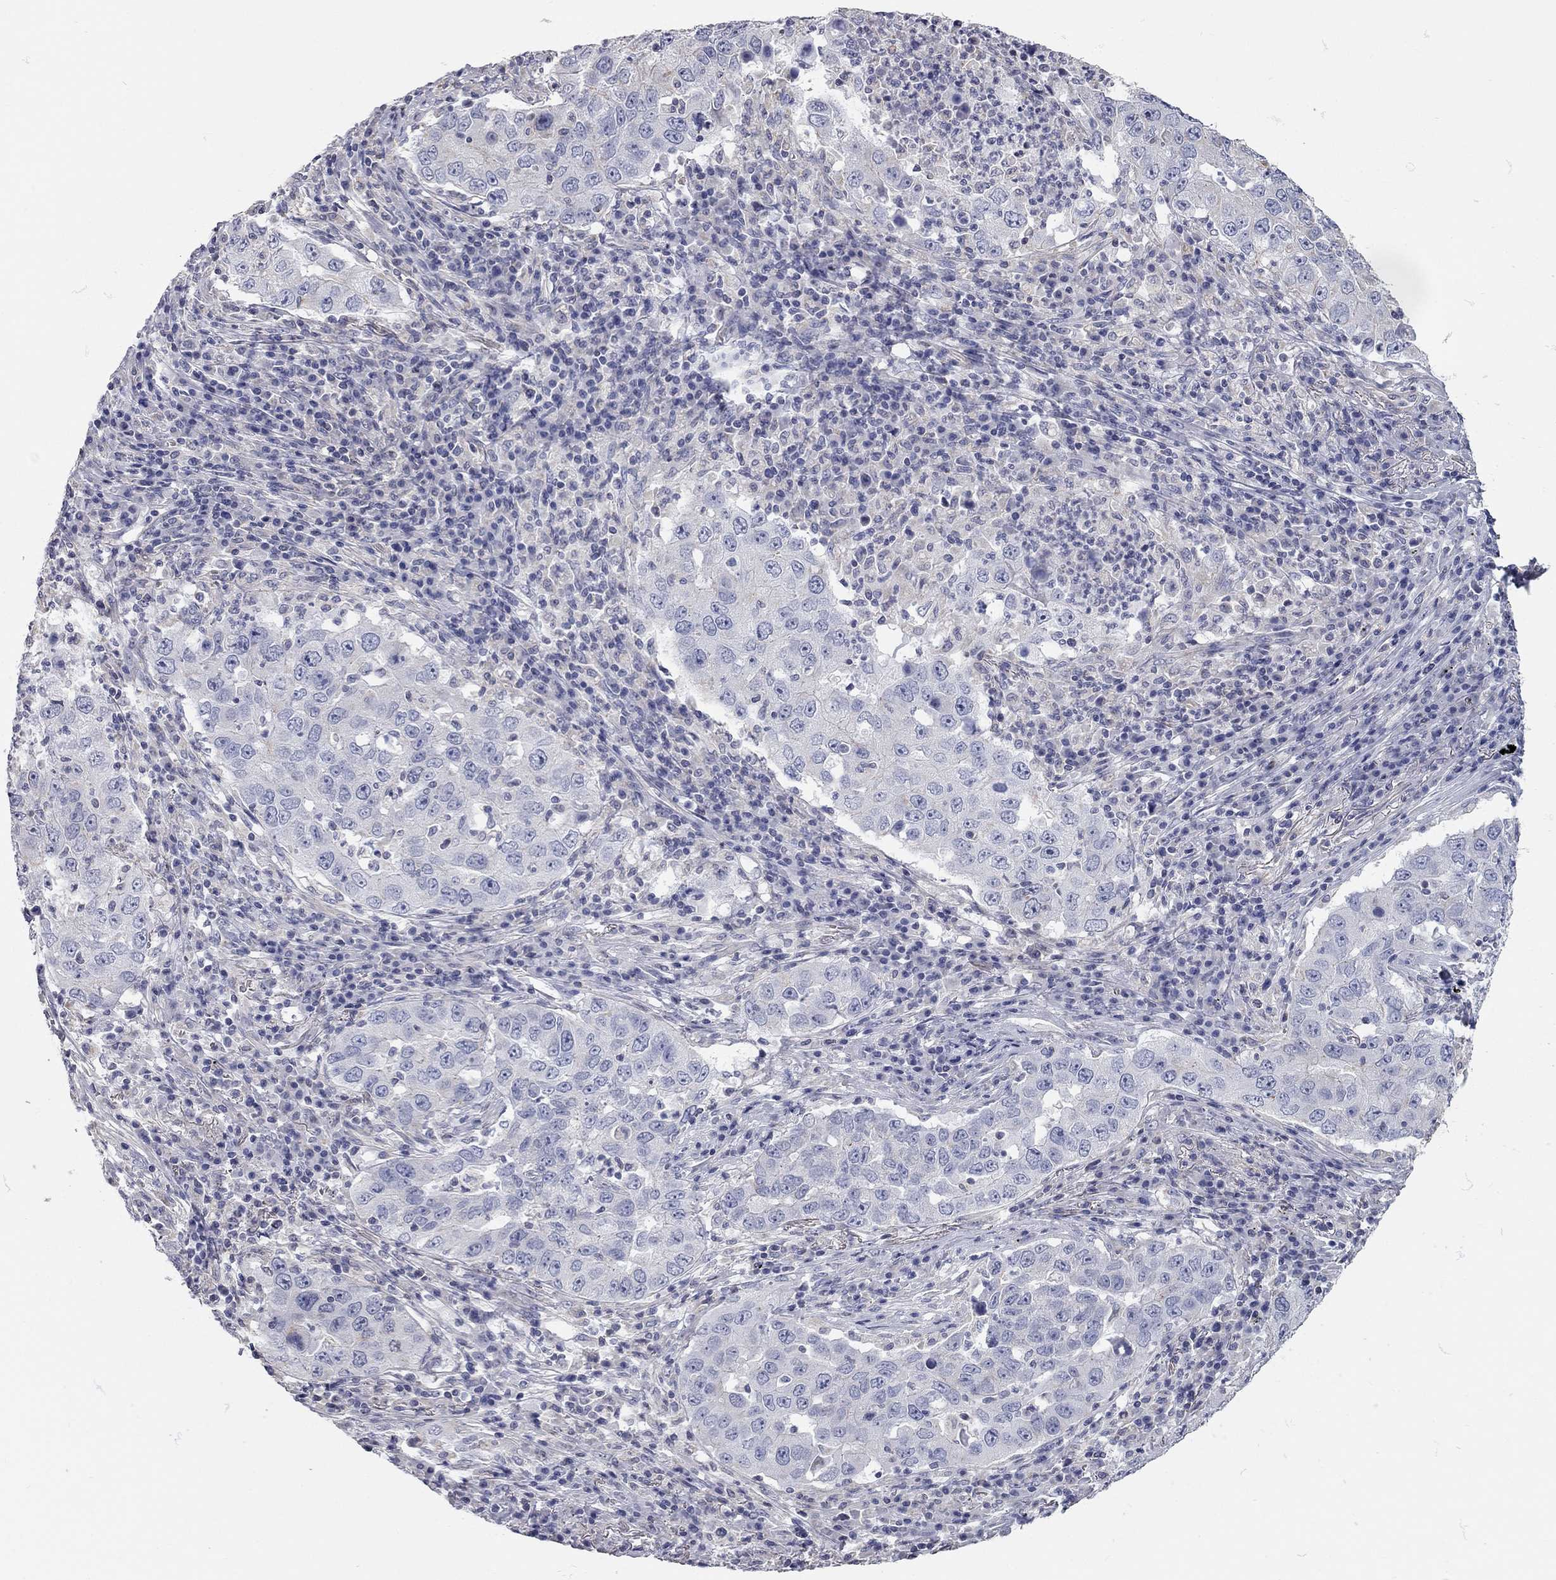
{"staining": {"intensity": "negative", "quantity": "none", "location": "none"}, "tissue": "lung cancer", "cell_type": "Tumor cells", "image_type": "cancer", "snomed": [{"axis": "morphology", "description": "Adenocarcinoma, NOS"}, {"axis": "topography", "description": "Lung"}], "caption": "A micrograph of lung cancer stained for a protein reveals no brown staining in tumor cells.", "gene": "C10orf90", "patient": {"sex": "male", "age": 73}}